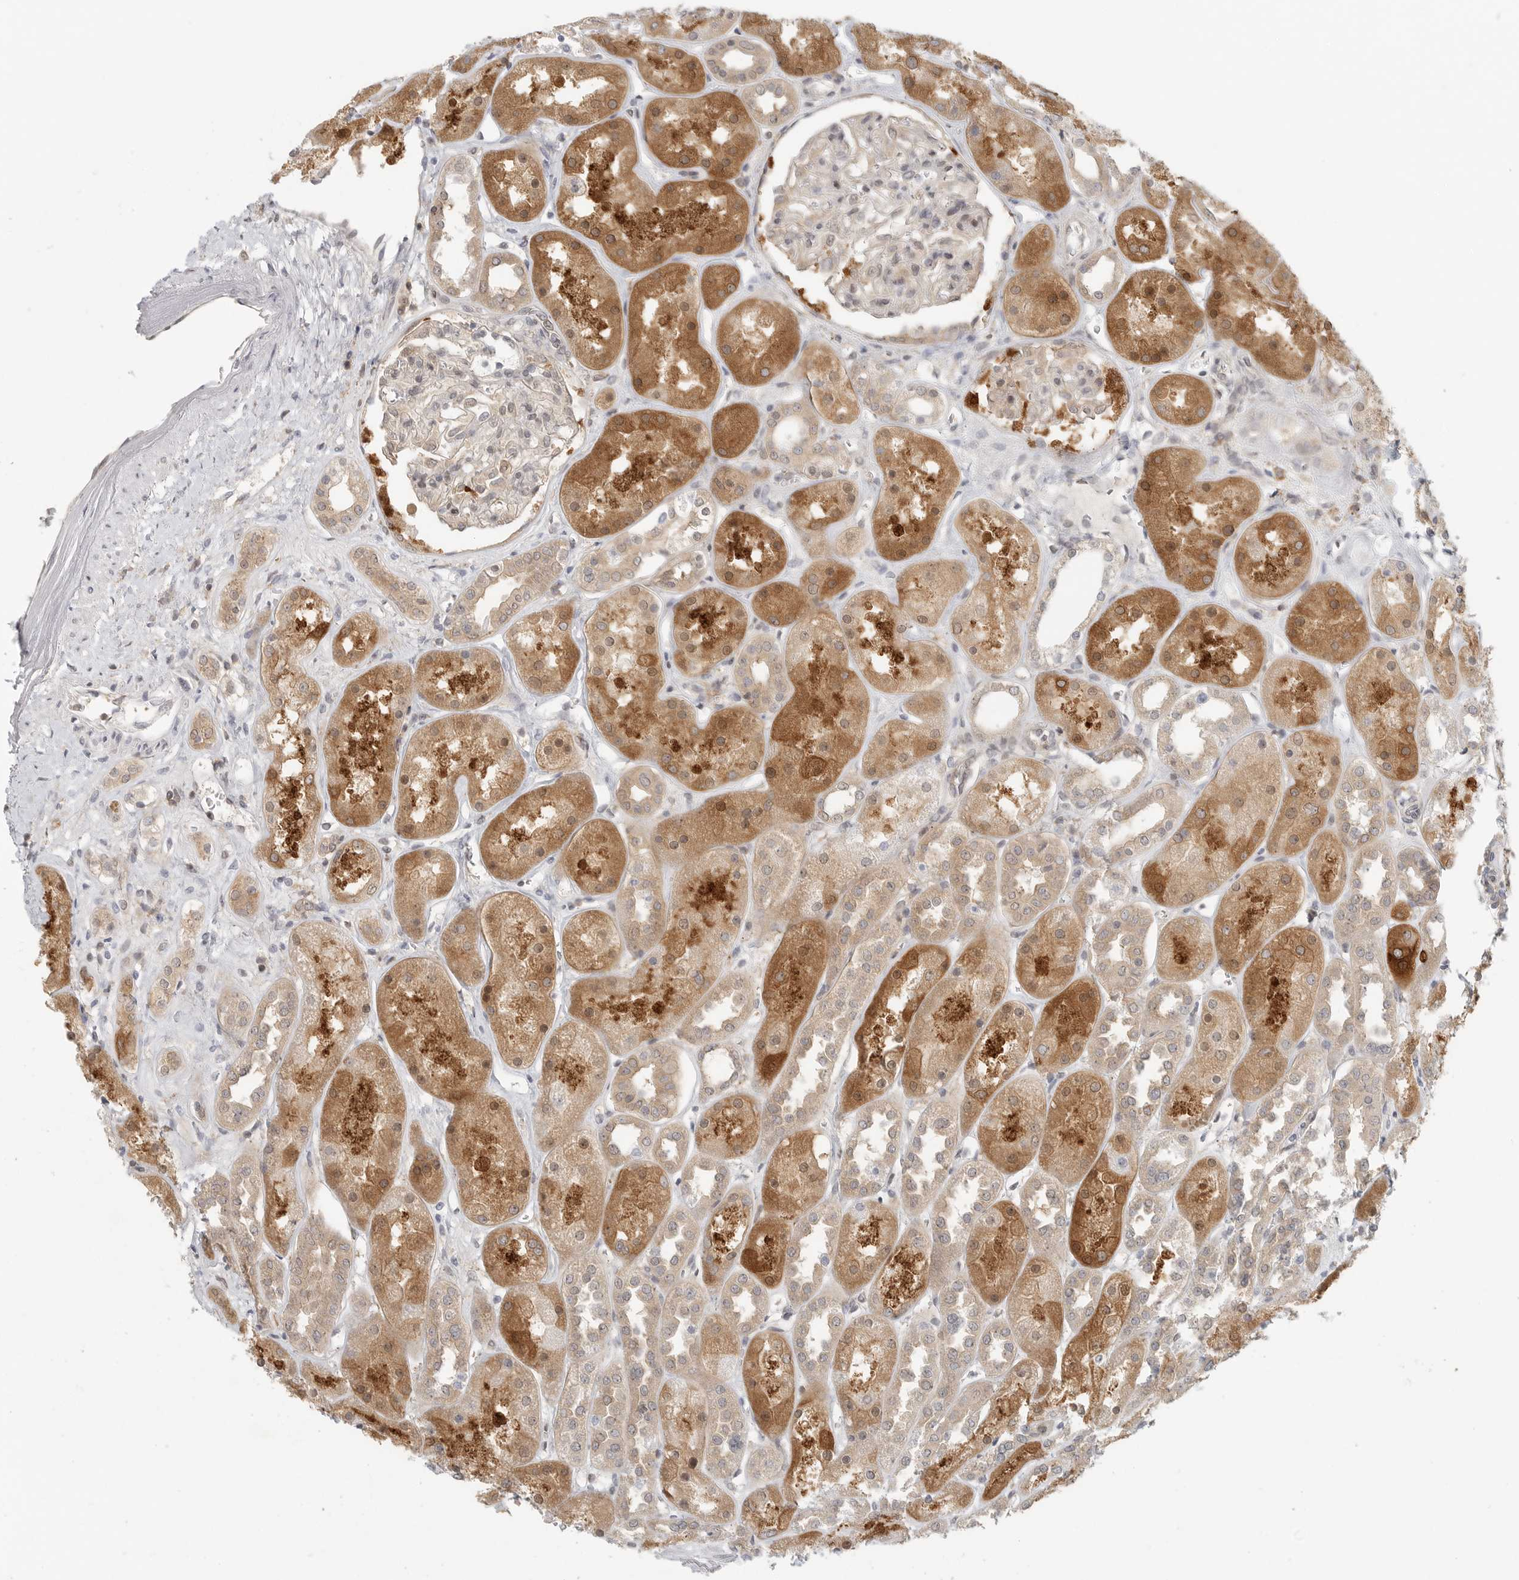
{"staining": {"intensity": "weak", "quantity": "25%-75%", "location": "cytoplasmic/membranous"}, "tissue": "kidney", "cell_type": "Cells in glomeruli", "image_type": "normal", "snomed": [{"axis": "morphology", "description": "Normal tissue, NOS"}, {"axis": "topography", "description": "Kidney"}], "caption": "The histopathology image reveals staining of benign kidney, revealing weak cytoplasmic/membranous protein expression (brown color) within cells in glomeruli.", "gene": "HDAC6", "patient": {"sex": "male", "age": 70}}